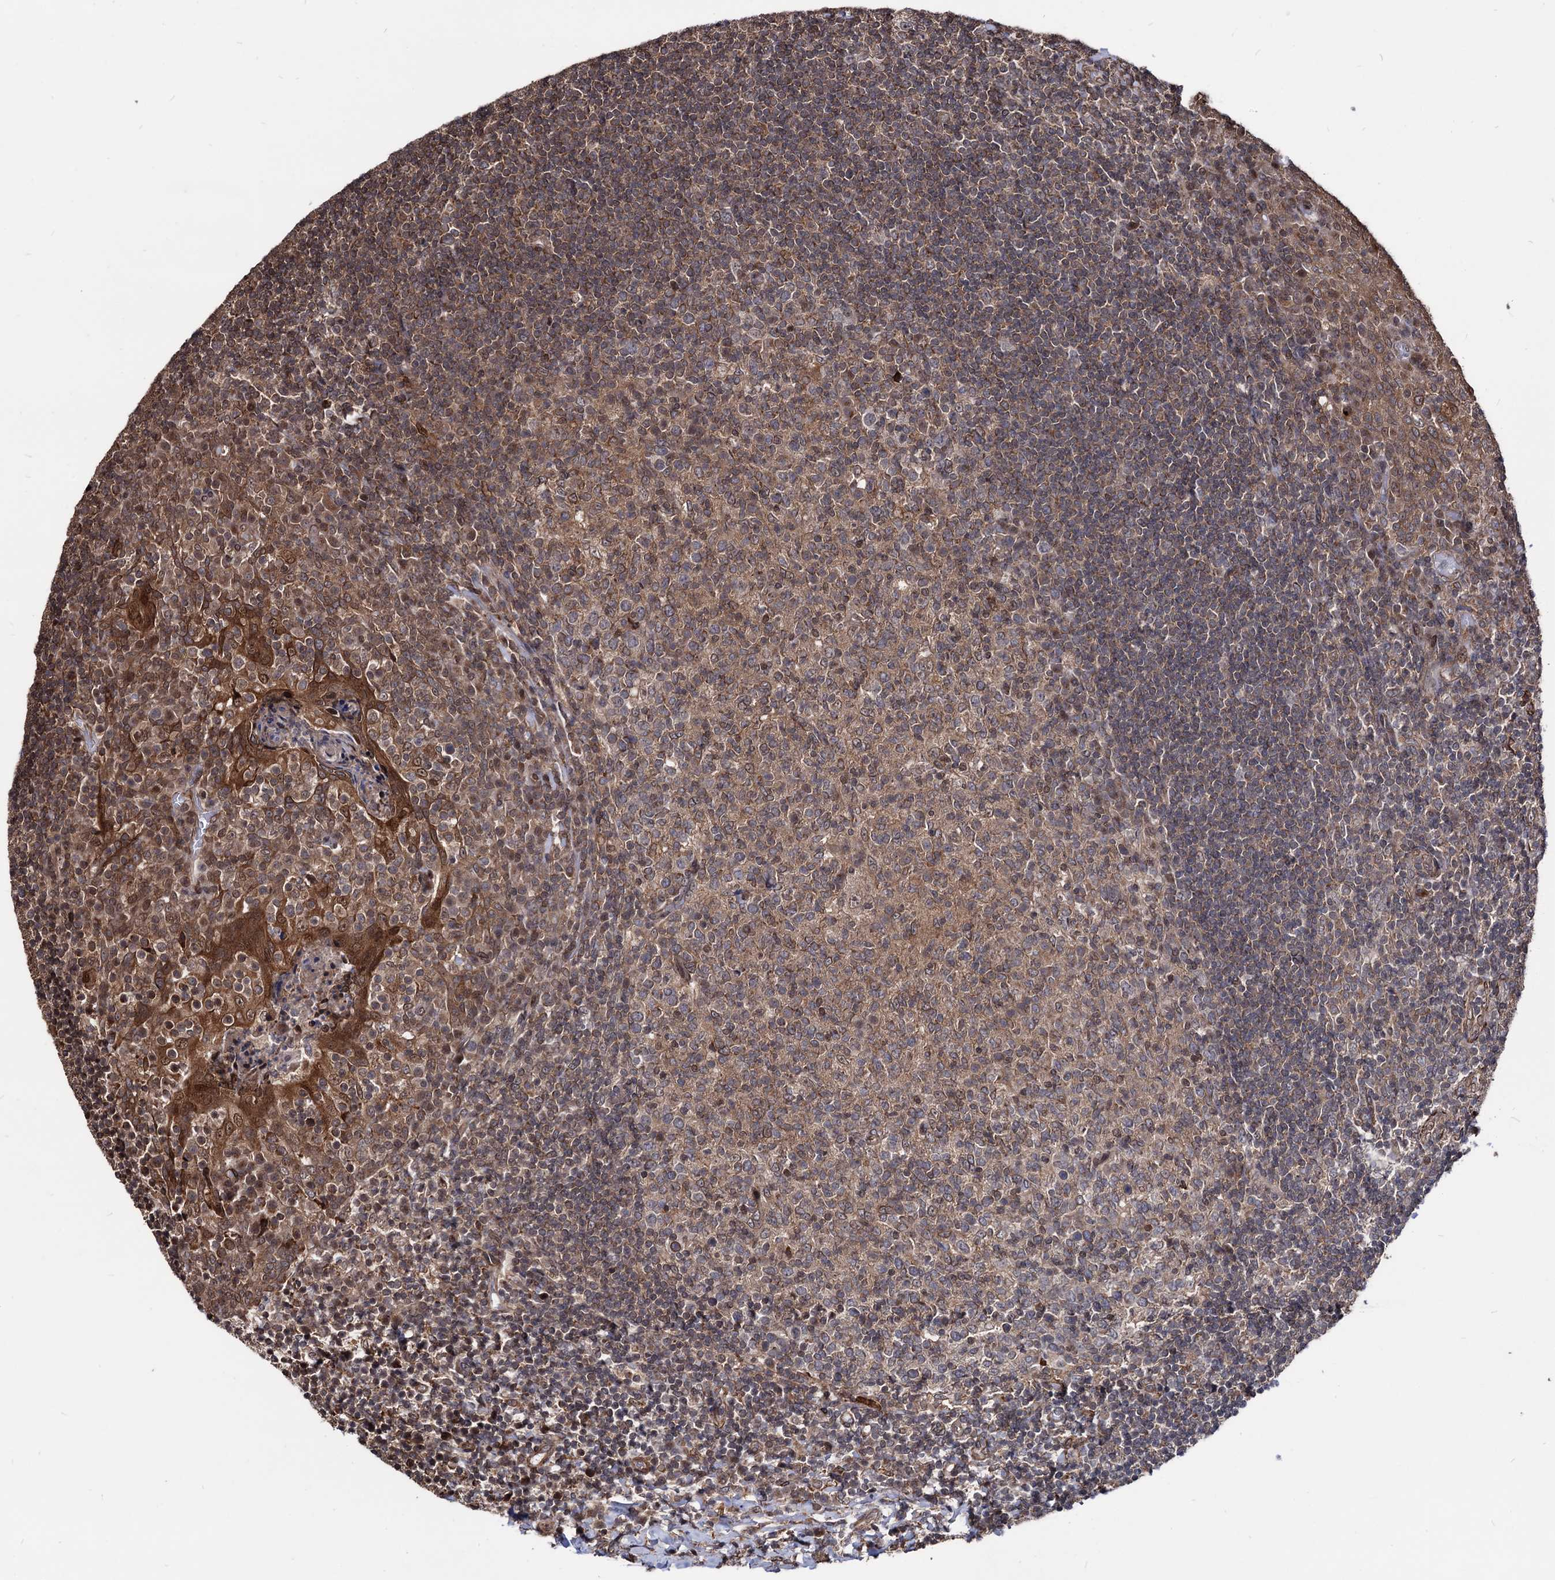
{"staining": {"intensity": "moderate", "quantity": ">75%", "location": "cytoplasmic/membranous"}, "tissue": "tonsil", "cell_type": "Germinal center cells", "image_type": "normal", "snomed": [{"axis": "morphology", "description": "Normal tissue, NOS"}, {"axis": "topography", "description": "Tonsil"}], "caption": "Immunohistochemical staining of normal human tonsil shows >75% levels of moderate cytoplasmic/membranous protein expression in approximately >75% of germinal center cells.", "gene": "ANKRD12", "patient": {"sex": "female", "age": 10}}